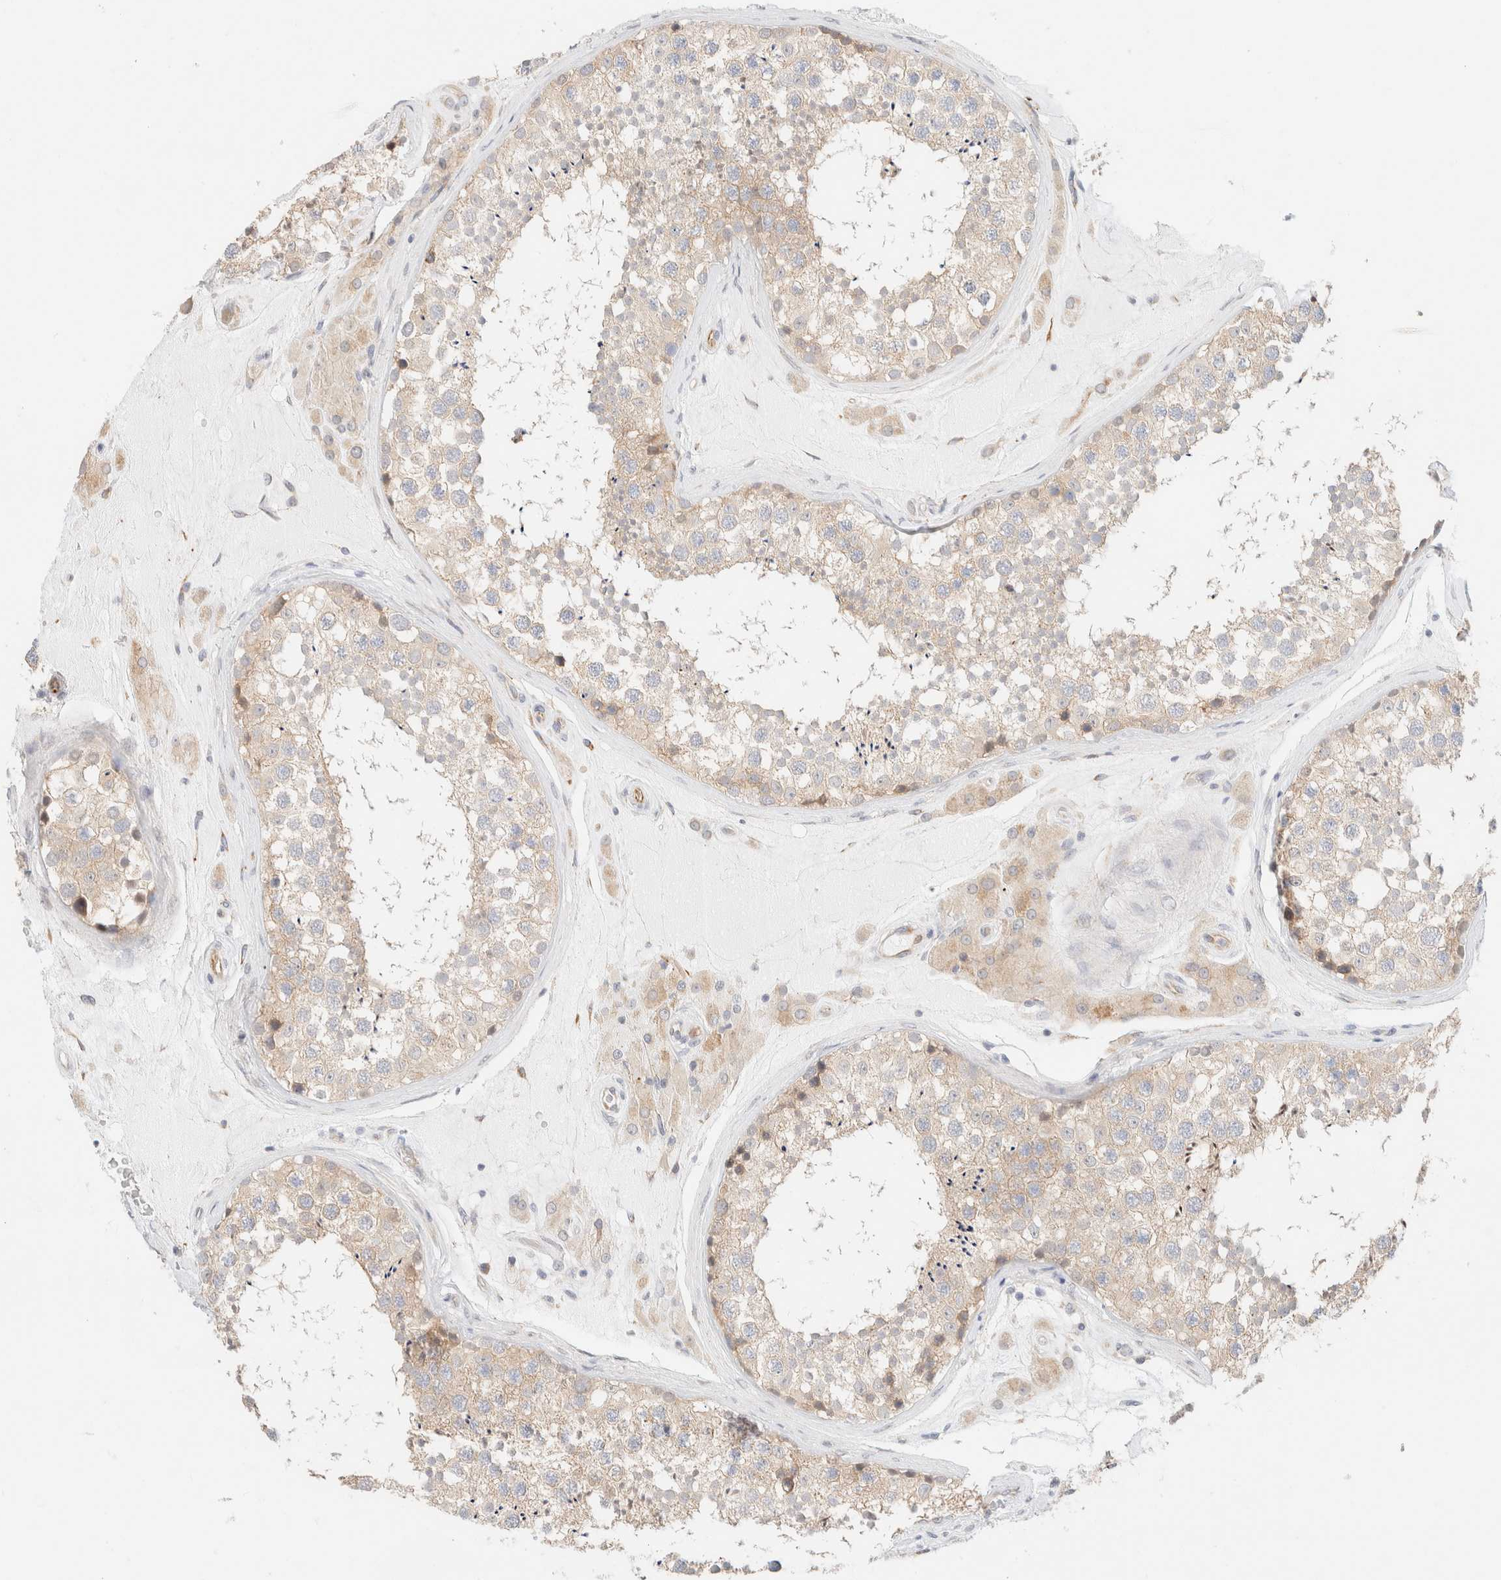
{"staining": {"intensity": "weak", "quantity": ">75%", "location": "cytoplasmic/membranous"}, "tissue": "testis", "cell_type": "Cells in seminiferous ducts", "image_type": "normal", "snomed": [{"axis": "morphology", "description": "Normal tissue, NOS"}, {"axis": "topography", "description": "Testis"}], "caption": "Protein expression analysis of normal human testis reveals weak cytoplasmic/membranous expression in approximately >75% of cells in seminiferous ducts. The staining is performed using DAB brown chromogen to label protein expression. The nuclei are counter-stained blue using hematoxylin.", "gene": "UNC13B", "patient": {"sex": "male", "age": 46}}